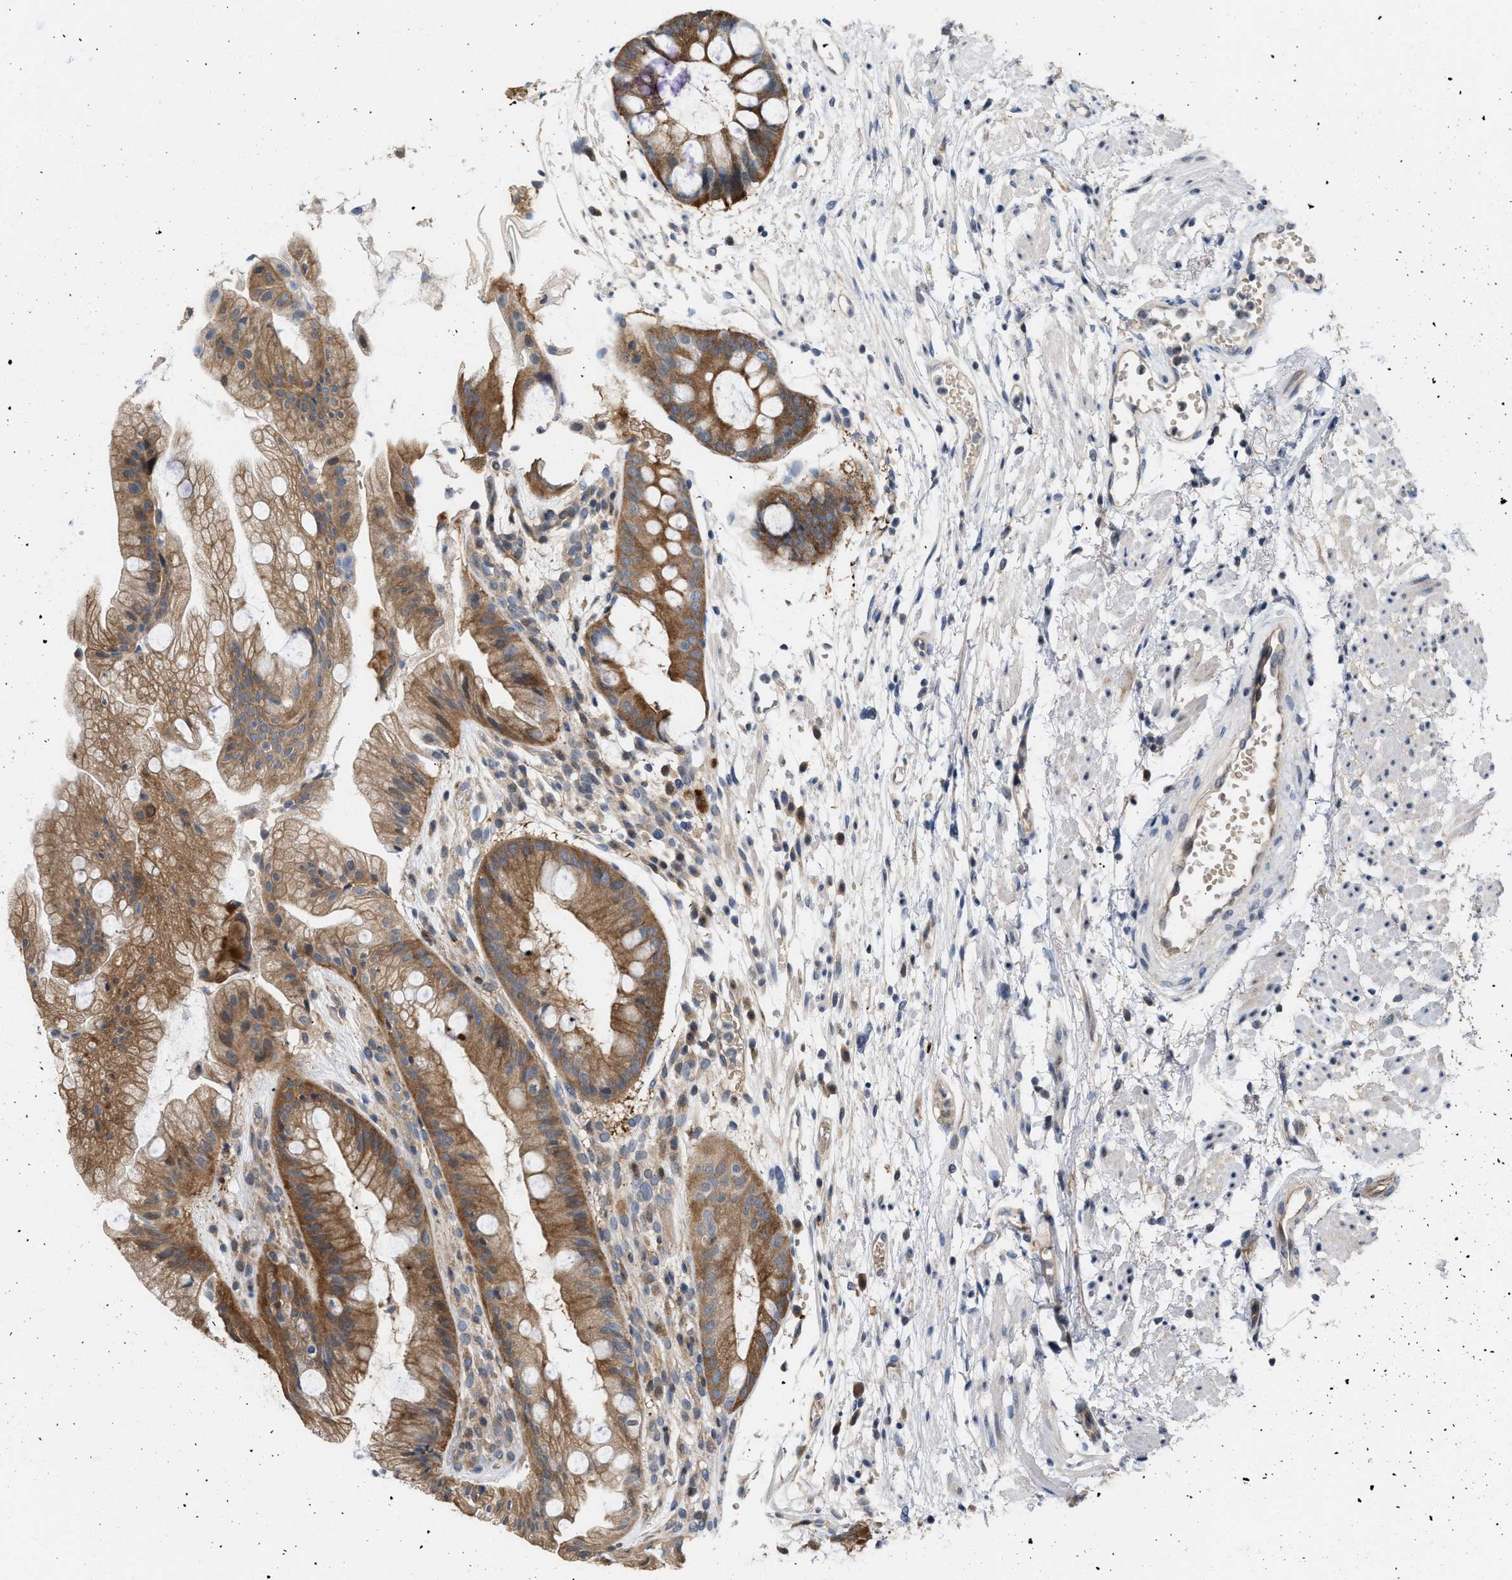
{"staining": {"intensity": "moderate", "quantity": "25%-75%", "location": "cytoplasmic/membranous"}, "tissue": "stomach", "cell_type": "Glandular cells", "image_type": "normal", "snomed": [{"axis": "morphology", "description": "Normal tissue, NOS"}, {"axis": "topography", "description": "Stomach, upper"}], "caption": "Immunohistochemical staining of benign stomach shows moderate cytoplasmic/membranous protein expression in approximately 25%-75% of glandular cells. (IHC, brightfield microscopy, high magnification).", "gene": "CSNK1A1", "patient": {"sex": "male", "age": 72}}